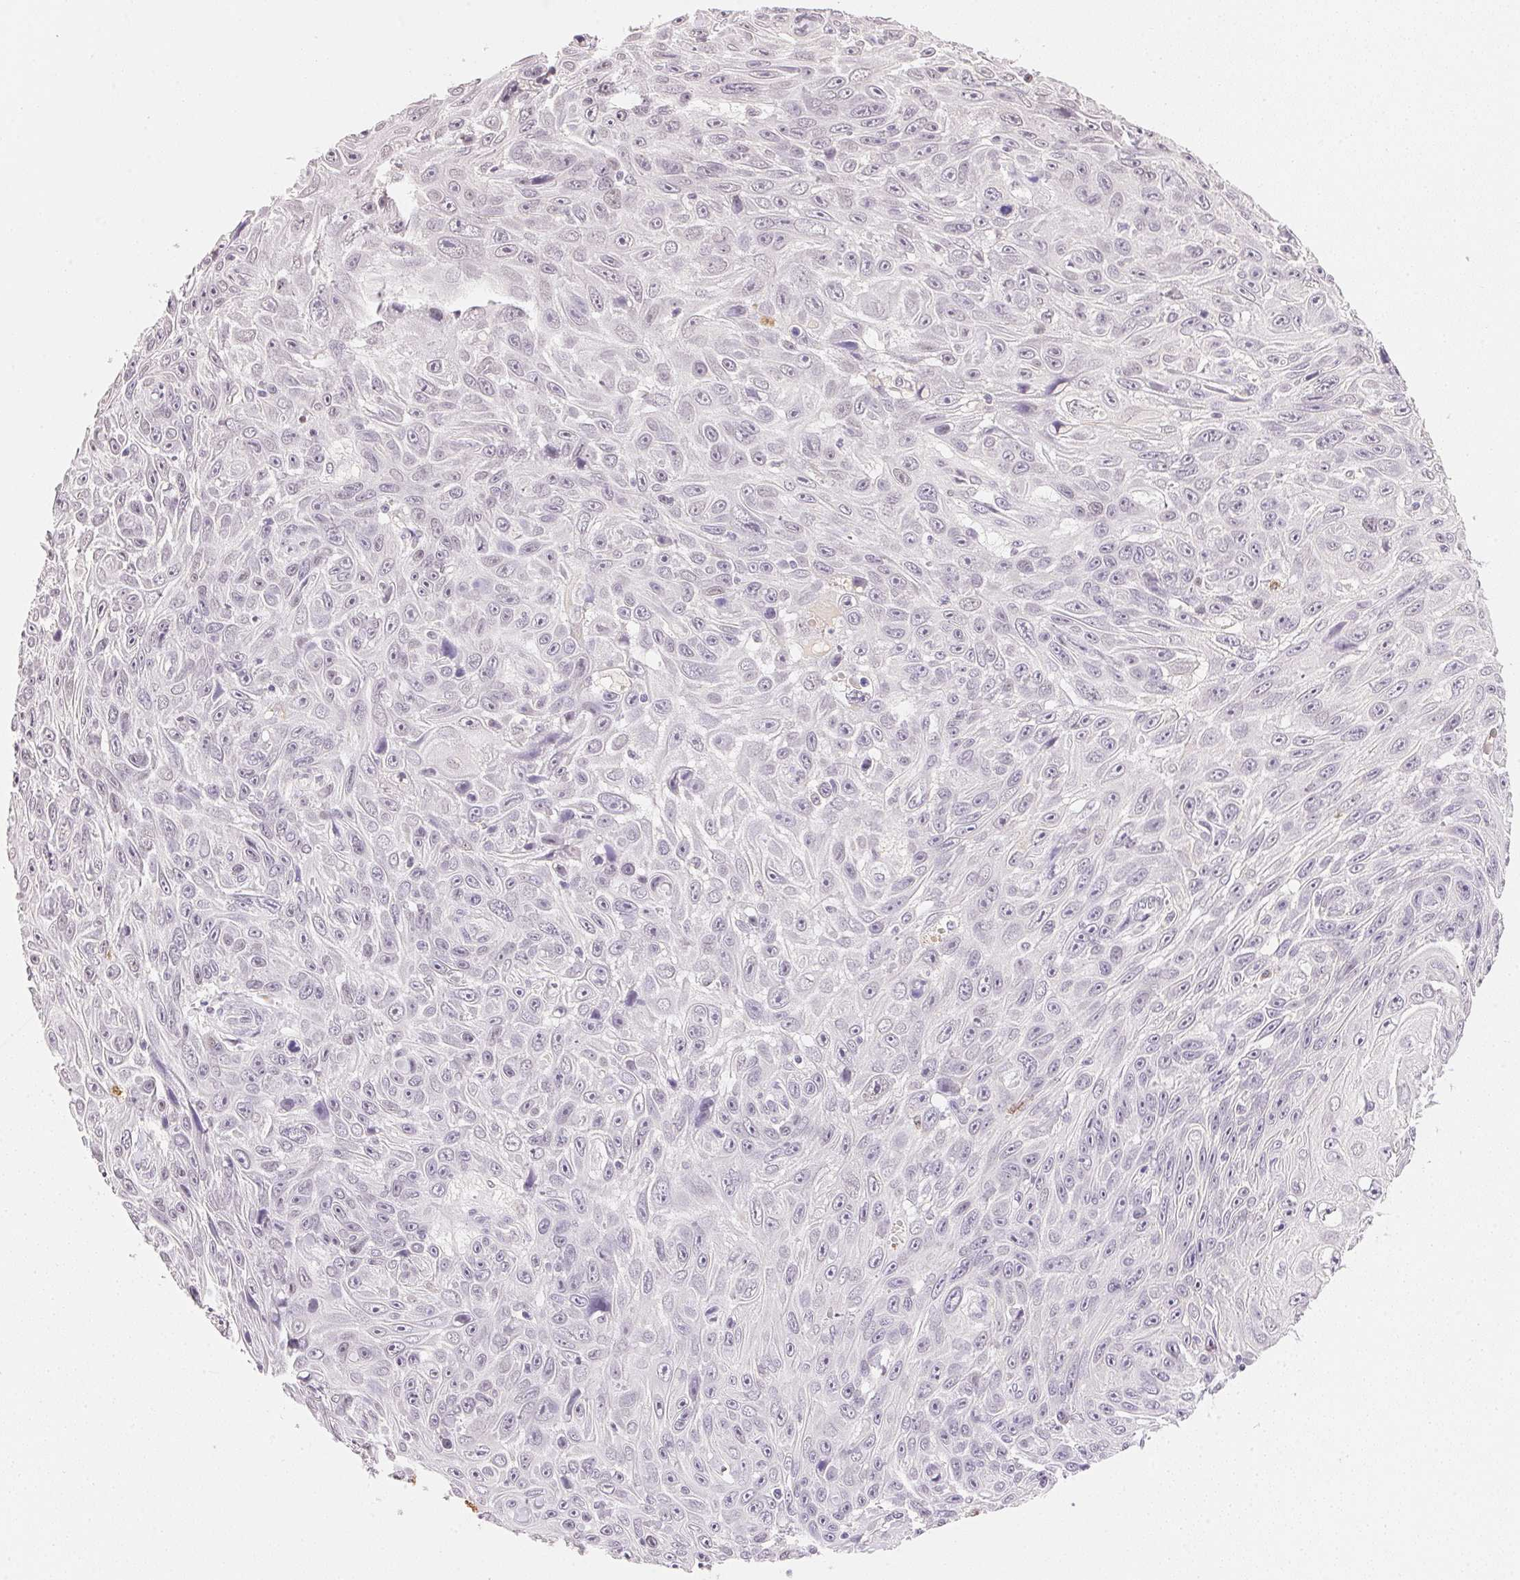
{"staining": {"intensity": "weak", "quantity": "<25%", "location": "nuclear"}, "tissue": "skin cancer", "cell_type": "Tumor cells", "image_type": "cancer", "snomed": [{"axis": "morphology", "description": "Squamous cell carcinoma, NOS"}, {"axis": "topography", "description": "Skin"}], "caption": "Immunohistochemistry (IHC) image of neoplastic tissue: human skin cancer (squamous cell carcinoma) stained with DAB reveals no significant protein expression in tumor cells. (DAB (3,3'-diaminobenzidine) IHC visualized using brightfield microscopy, high magnification).", "gene": "FNDC4", "patient": {"sex": "male", "age": 82}}